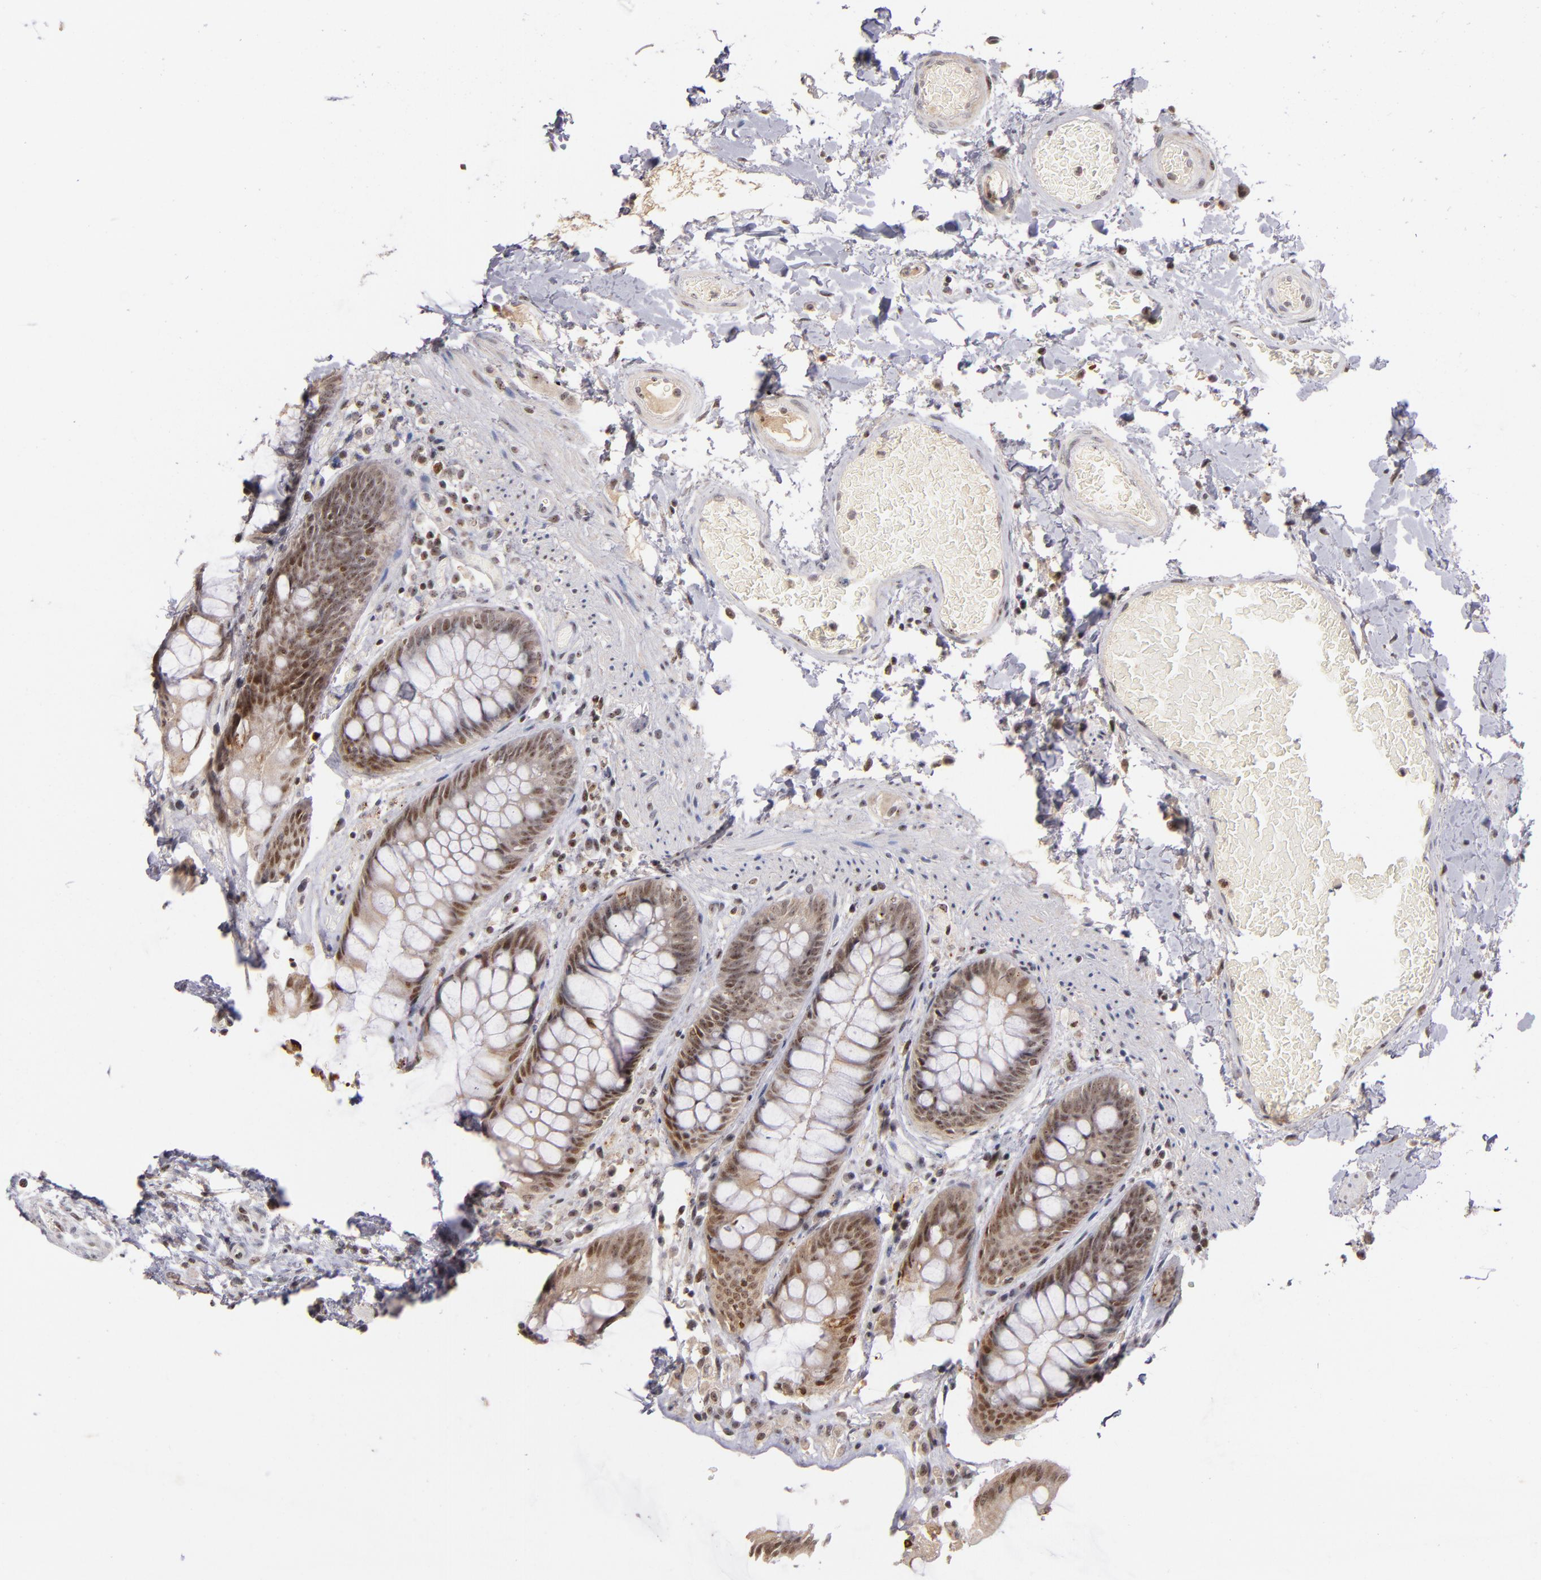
{"staining": {"intensity": "moderate", "quantity": ">75%", "location": "cytoplasmic/membranous,nuclear"}, "tissue": "rectum", "cell_type": "Glandular cells", "image_type": "normal", "snomed": [{"axis": "morphology", "description": "Normal tissue, NOS"}, {"axis": "topography", "description": "Rectum"}], "caption": "IHC micrograph of unremarkable rectum: human rectum stained using immunohistochemistry (IHC) shows medium levels of moderate protein expression localized specifically in the cytoplasmic/membranous,nuclear of glandular cells, appearing as a cytoplasmic/membranous,nuclear brown color.", "gene": "PCNX4", "patient": {"sex": "female", "age": 46}}